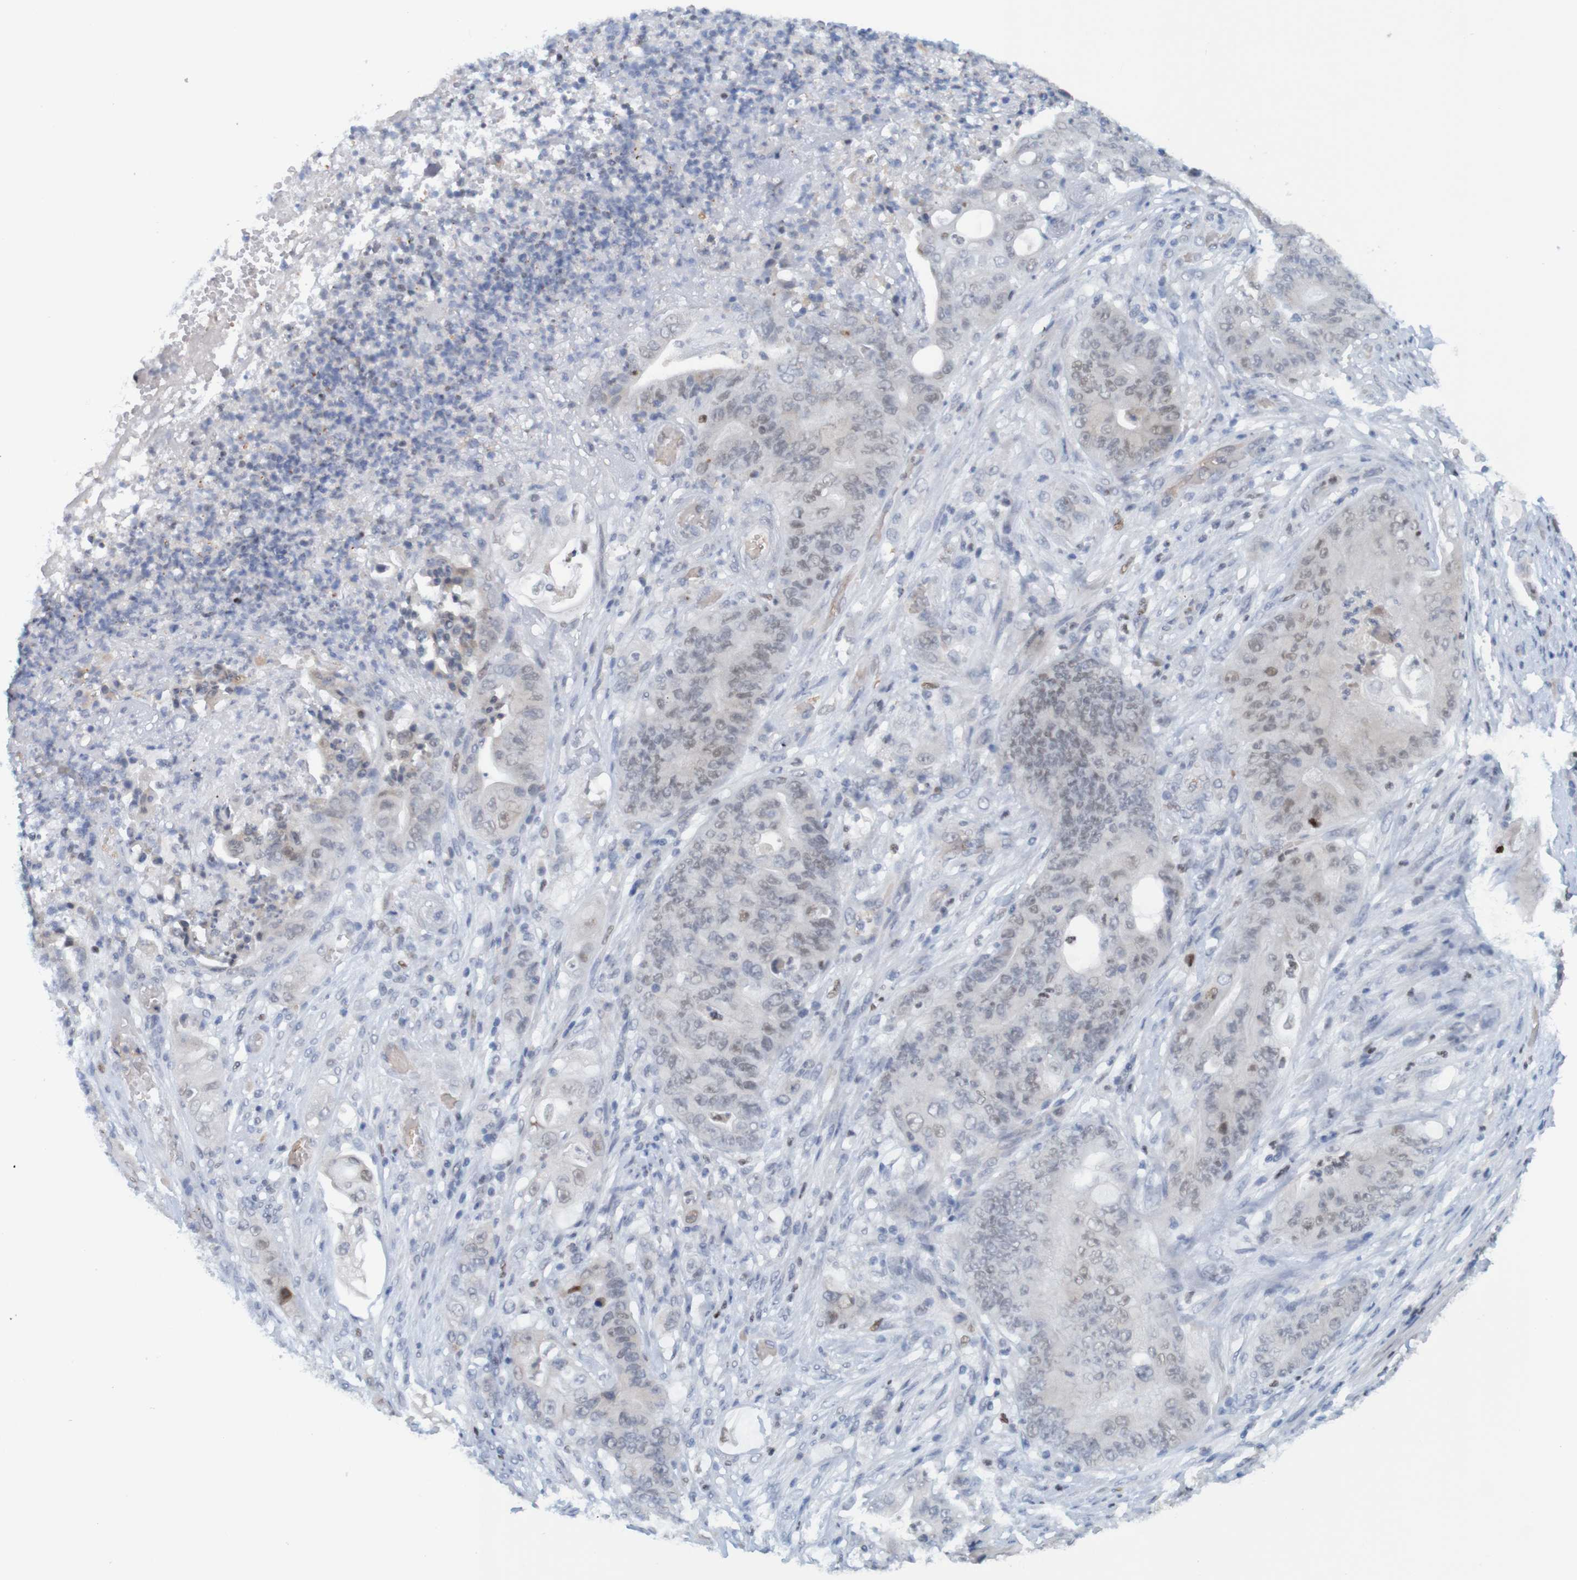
{"staining": {"intensity": "weak", "quantity": "<25%", "location": "nuclear"}, "tissue": "stomach cancer", "cell_type": "Tumor cells", "image_type": "cancer", "snomed": [{"axis": "morphology", "description": "Adenocarcinoma, NOS"}, {"axis": "topography", "description": "Stomach"}], "caption": "IHC of adenocarcinoma (stomach) exhibits no positivity in tumor cells.", "gene": "USP36", "patient": {"sex": "female", "age": 73}}